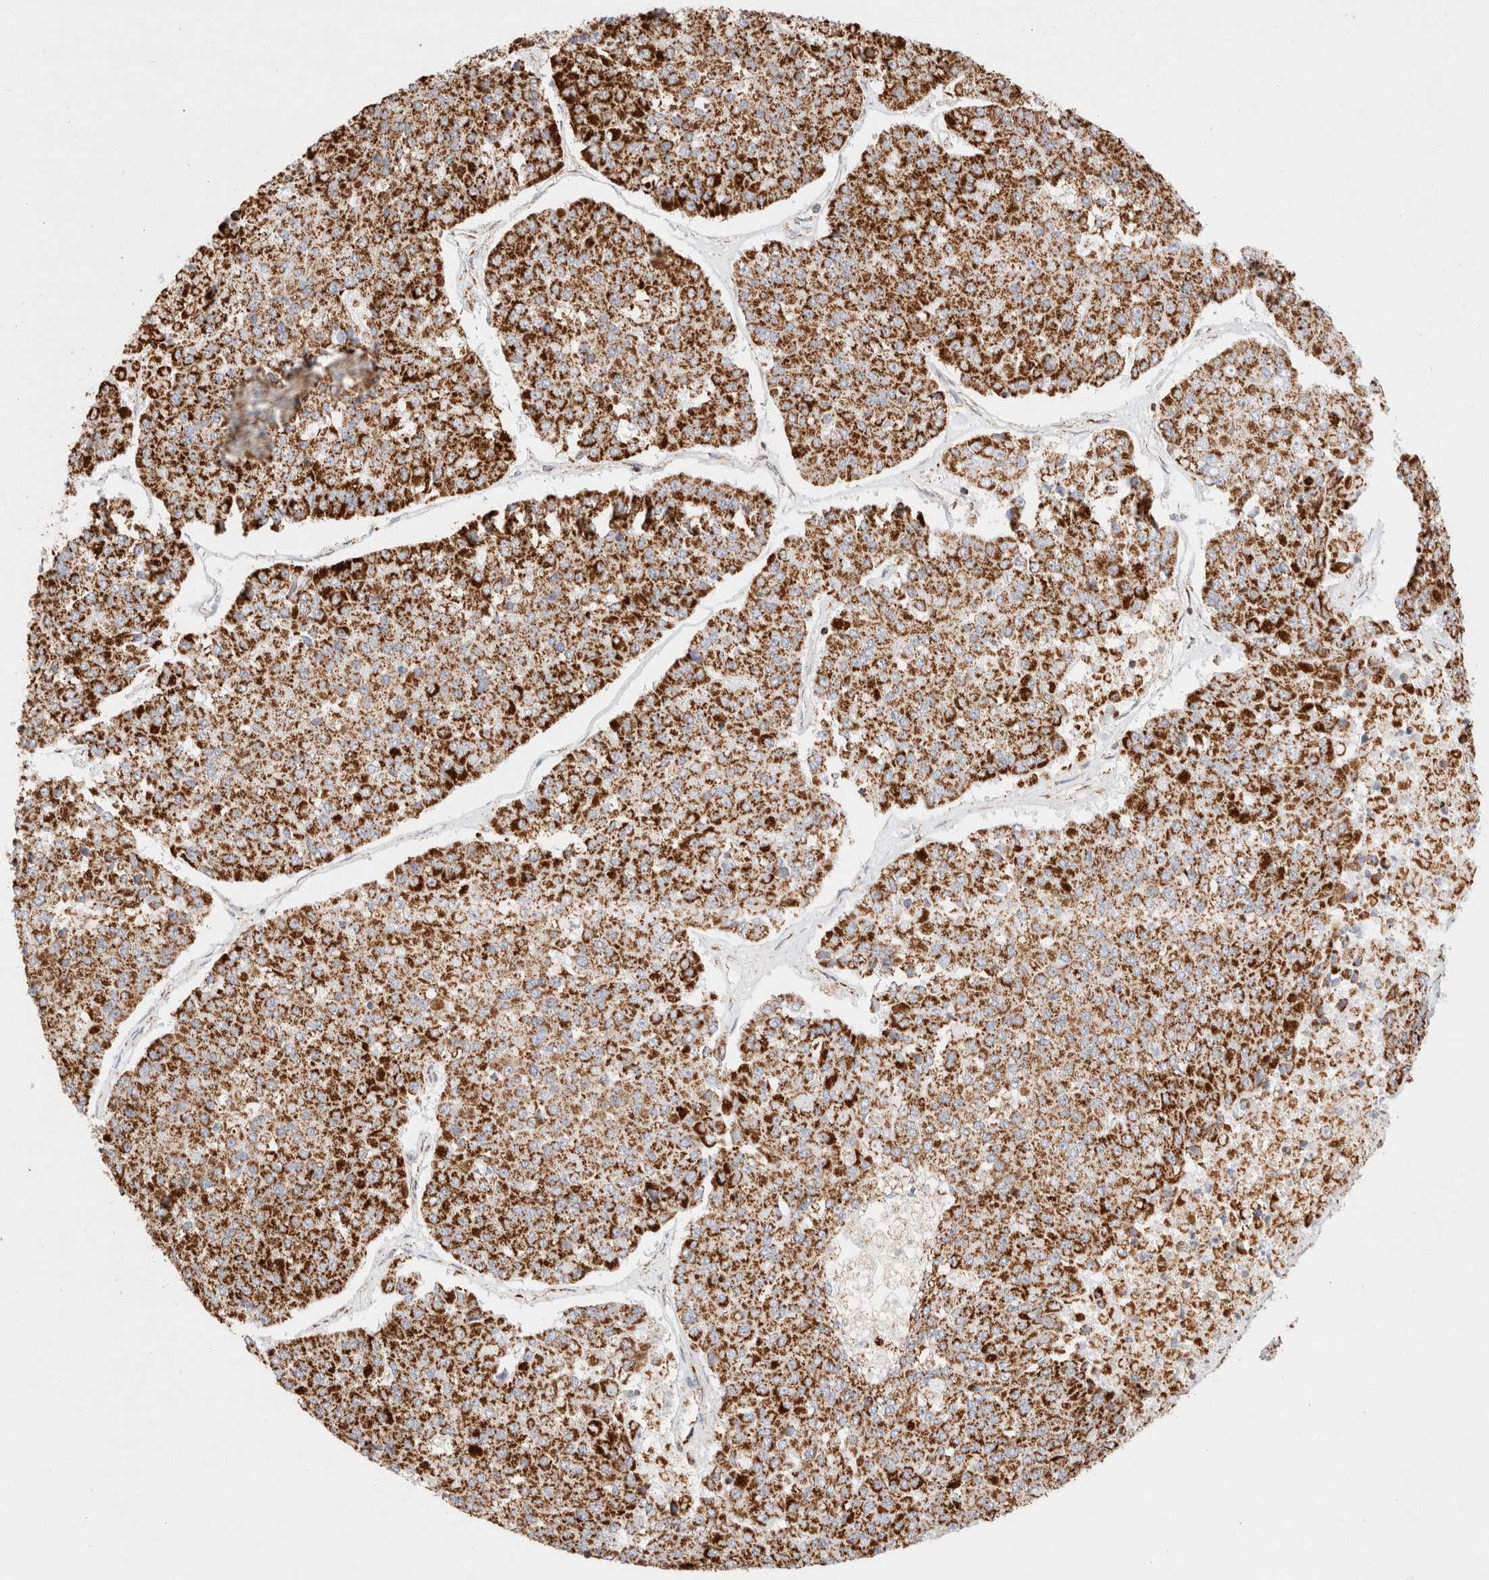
{"staining": {"intensity": "strong", "quantity": ">75%", "location": "cytoplasmic/membranous"}, "tissue": "pancreatic cancer", "cell_type": "Tumor cells", "image_type": "cancer", "snomed": [{"axis": "morphology", "description": "Adenocarcinoma, NOS"}, {"axis": "topography", "description": "Pancreas"}], "caption": "Protein expression analysis of adenocarcinoma (pancreatic) reveals strong cytoplasmic/membranous staining in about >75% of tumor cells.", "gene": "PHB2", "patient": {"sex": "male", "age": 50}}